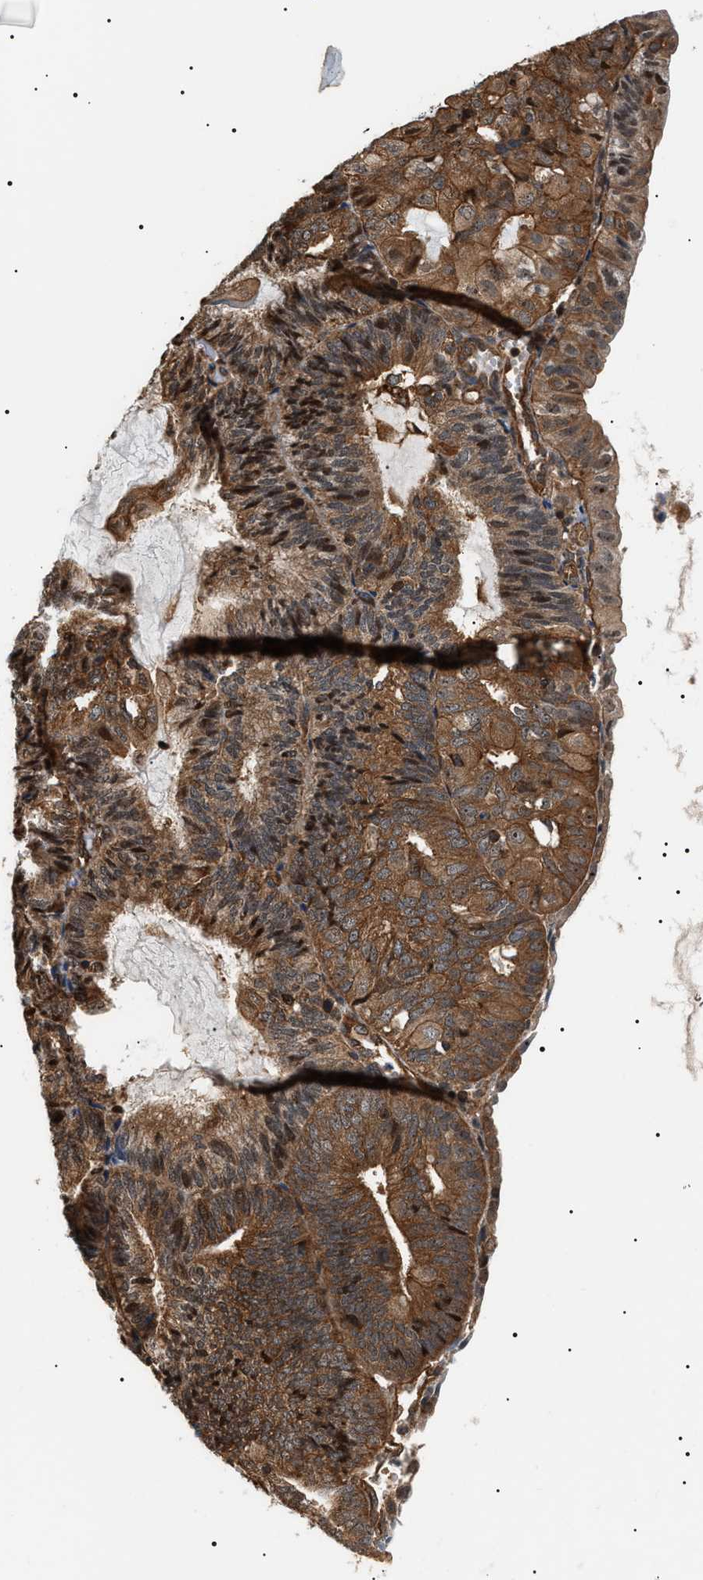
{"staining": {"intensity": "strong", "quantity": ">75%", "location": "cytoplasmic/membranous"}, "tissue": "endometrial cancer", "cell_type": "Tumor cells", "image_type": "cancer", "snomed": [{"axis": "morphology", "description": "Adenocarcinoma, NOS"}, {"axis": "topography", "description": "Endometrium"}], "caption": "DAB (3,3'-diaminobenzidine) immunohistochemical staining of human endometrial adenocarcinoma reveals strong cytoplasmic/membranous protein positivity in approximately >75% of tumor cells. (Brightfield microscopy of DAB IHC at high magnification).", "gene": "SH3GLB2", "patient": {"sex": "female", "age": 81}}